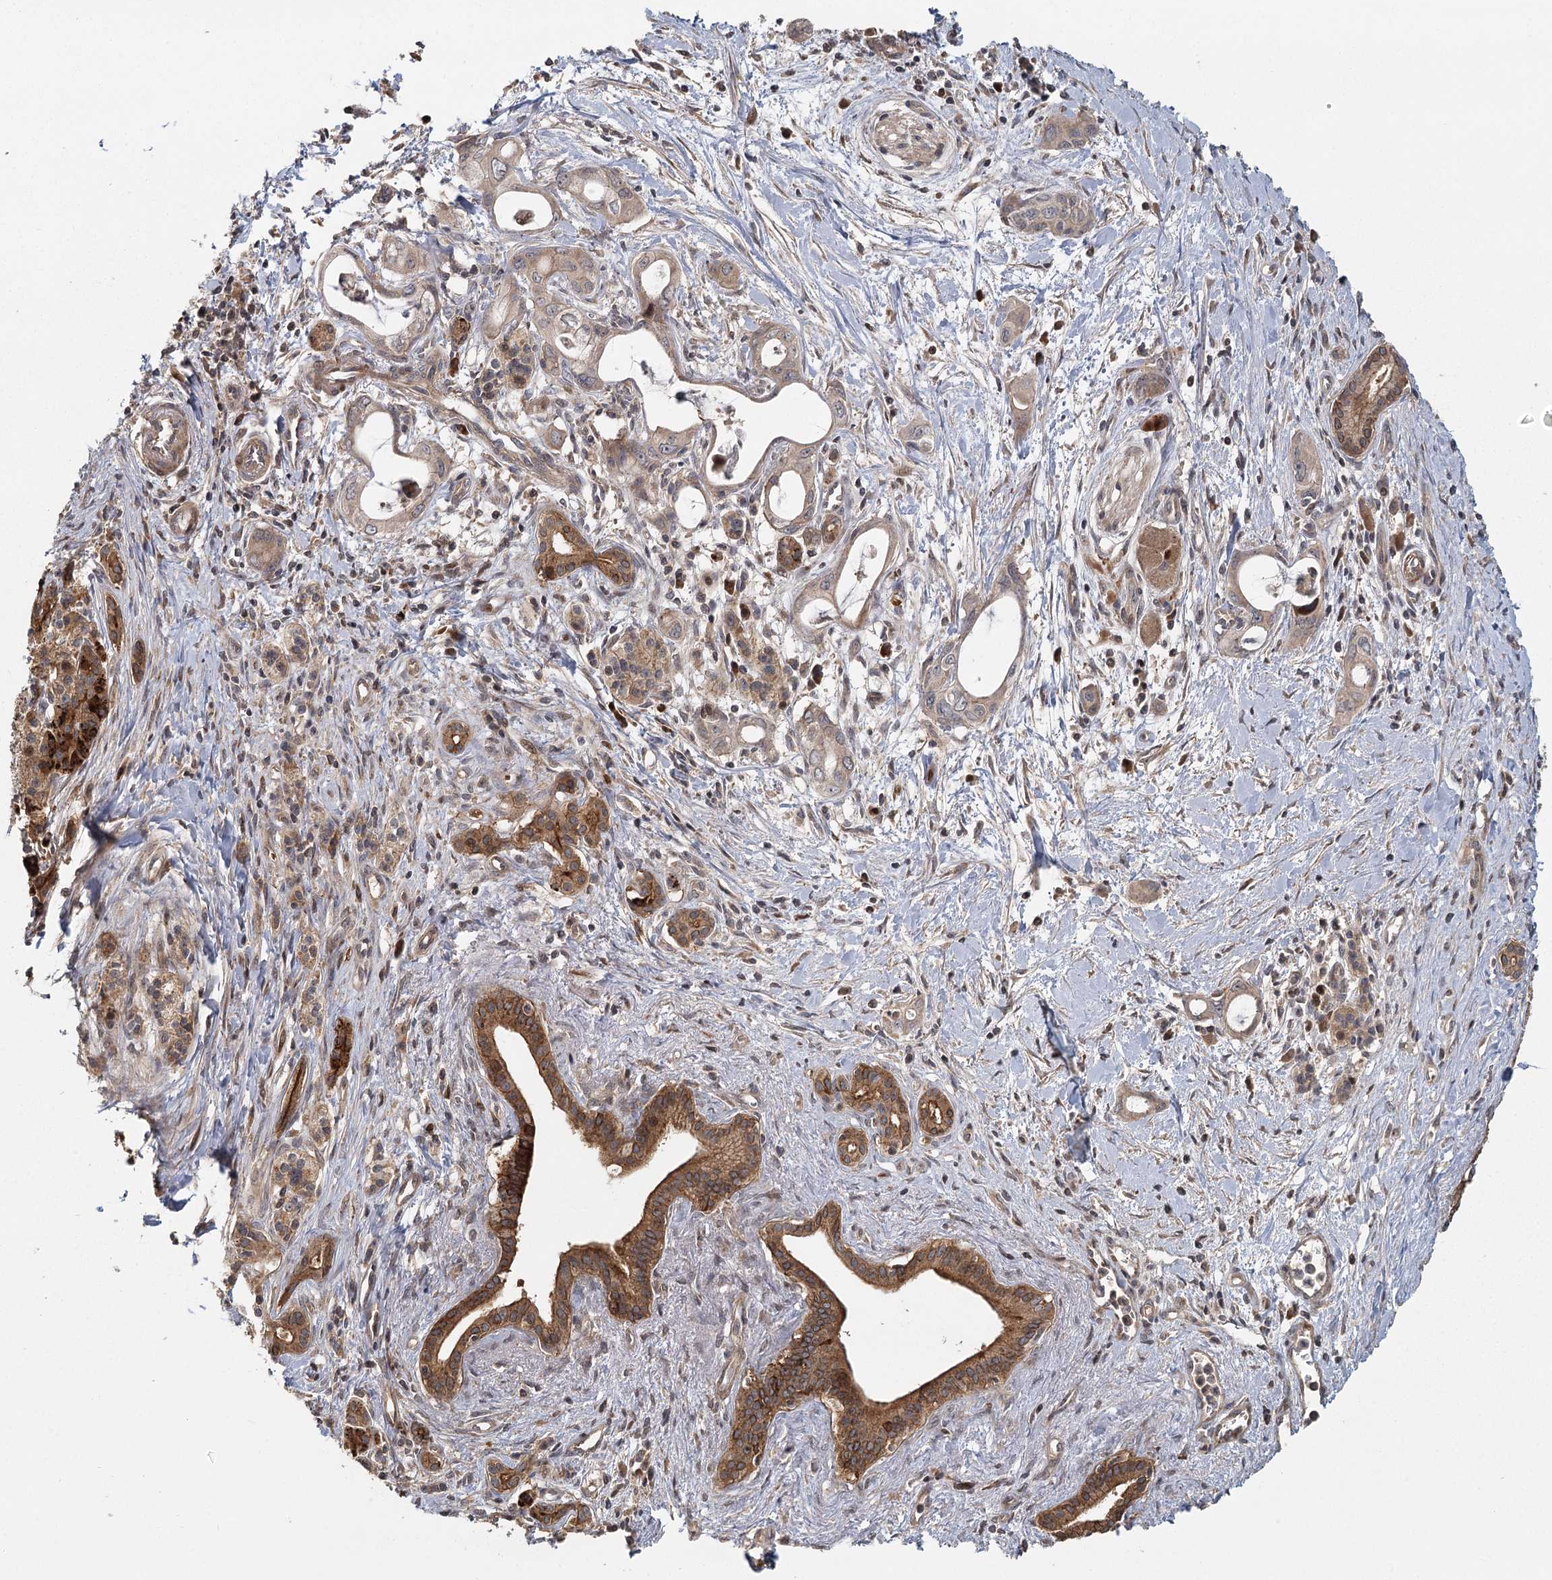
{"staining": {"intensity": "weak", "quantity": ">75%", "location": "cytoplasmic/membranous"}, "tissue": "pancreatic cancer", "cell_type": "Tumor cells", "image_type": "cancer", "snomed": [{"axis": "morphology", "description": "Adenocarcinoma, NOS"}, {"axis": "topography", "description": "Pancreas"}], "caption": "Protein staining reveals weak cytoplasmic/membranous positivity in approximately >75% of tumor cells in adenocarcinoma (pancreatic).", "gene": "RAPGEF6", "patient": {"sex": "male", "age": 72}}